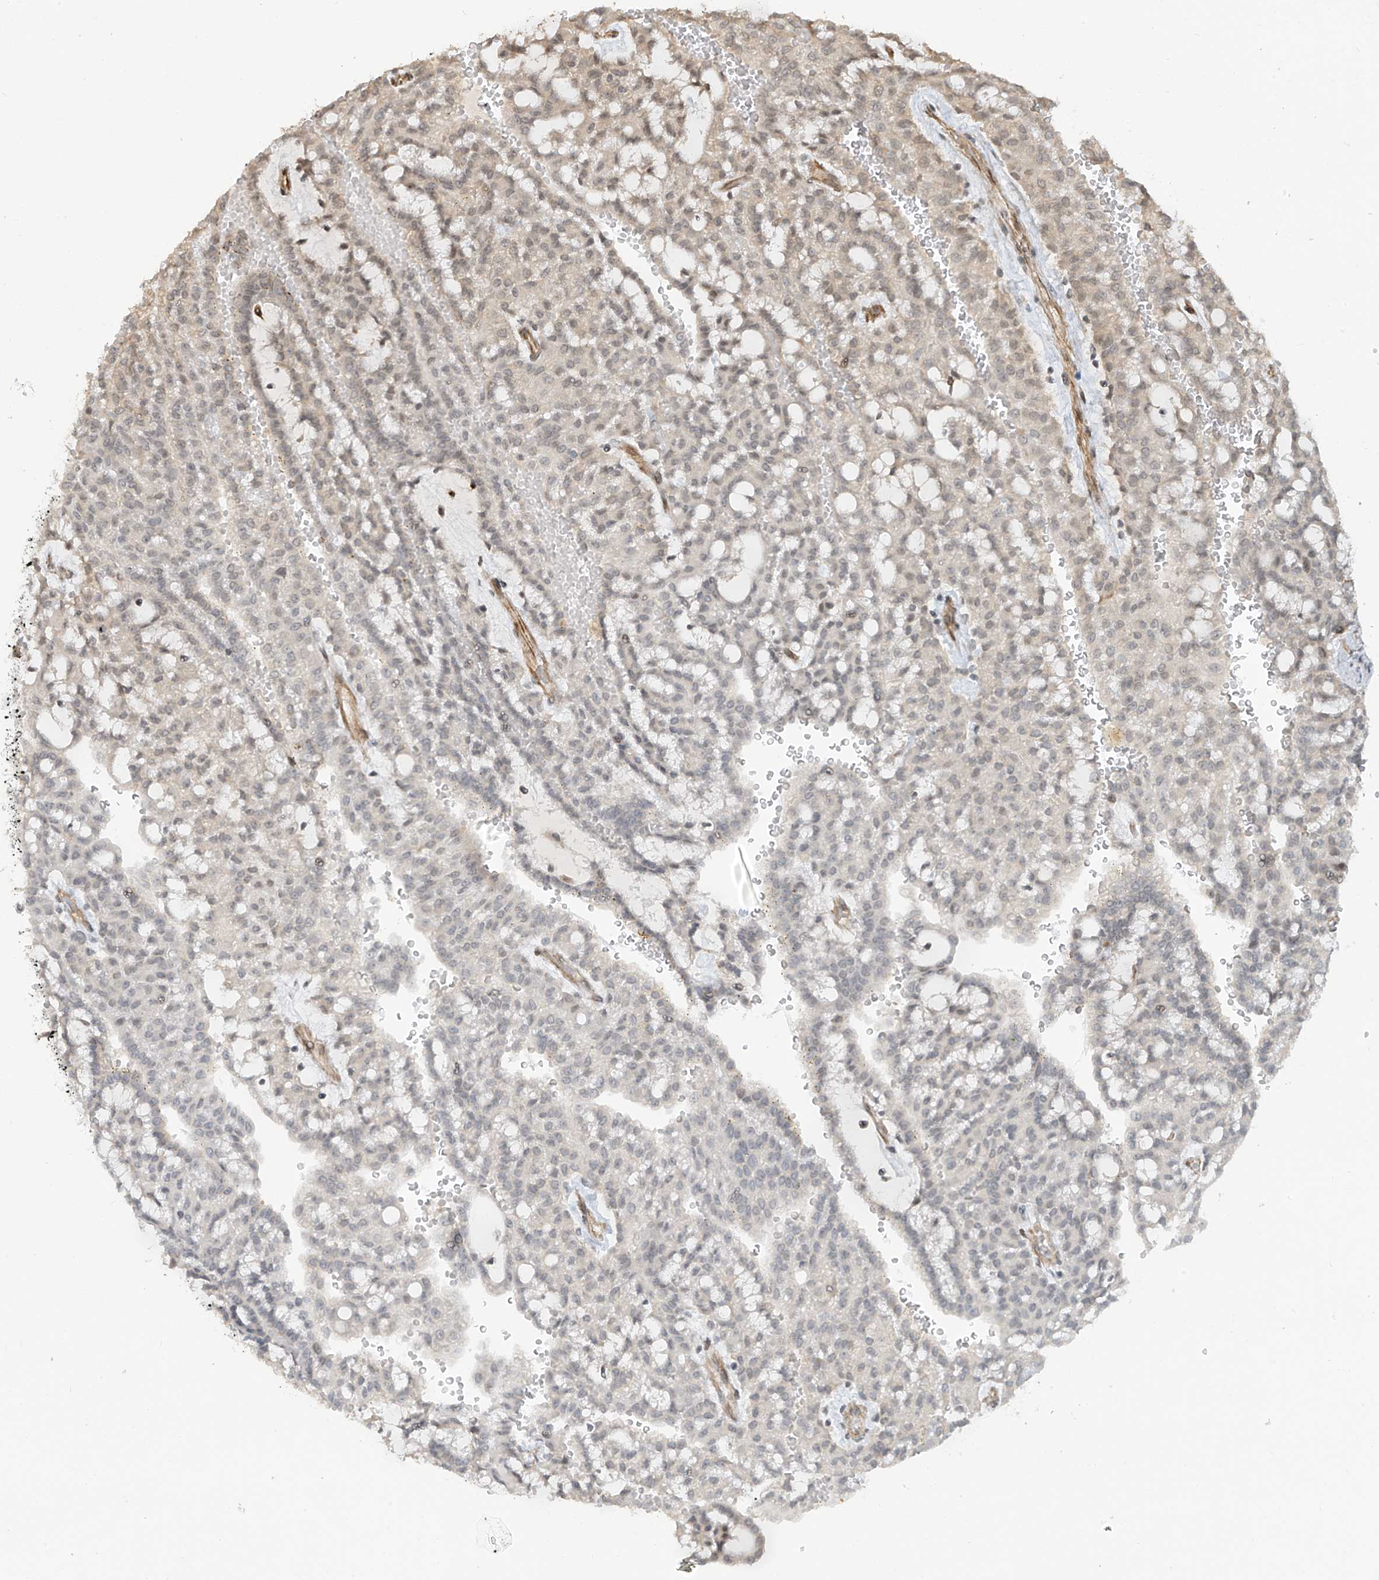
{"staining": {"intensity": "negative", "quantity": "none", "location": "none"}, "tissue": "renal cancer", "cell_type": "Tumor cells", "image_type": "cancer", "snomed": [{"axis": "morphology", "description": "Adenocarcinoma, NOS"}, {"axis": "topography", "description": "Kidney"}], "caption": "Protein analysis of renal cancer (adenocarcinoma) displays no significant expression in tumor cells. (Brightfield microscopy of DAB (3,3'-diaminobenzidine) immunohistochemistry (IHC) at high magnification).", "gene": "METAP1D", "patient": {"sex": "male", "age": 63}}